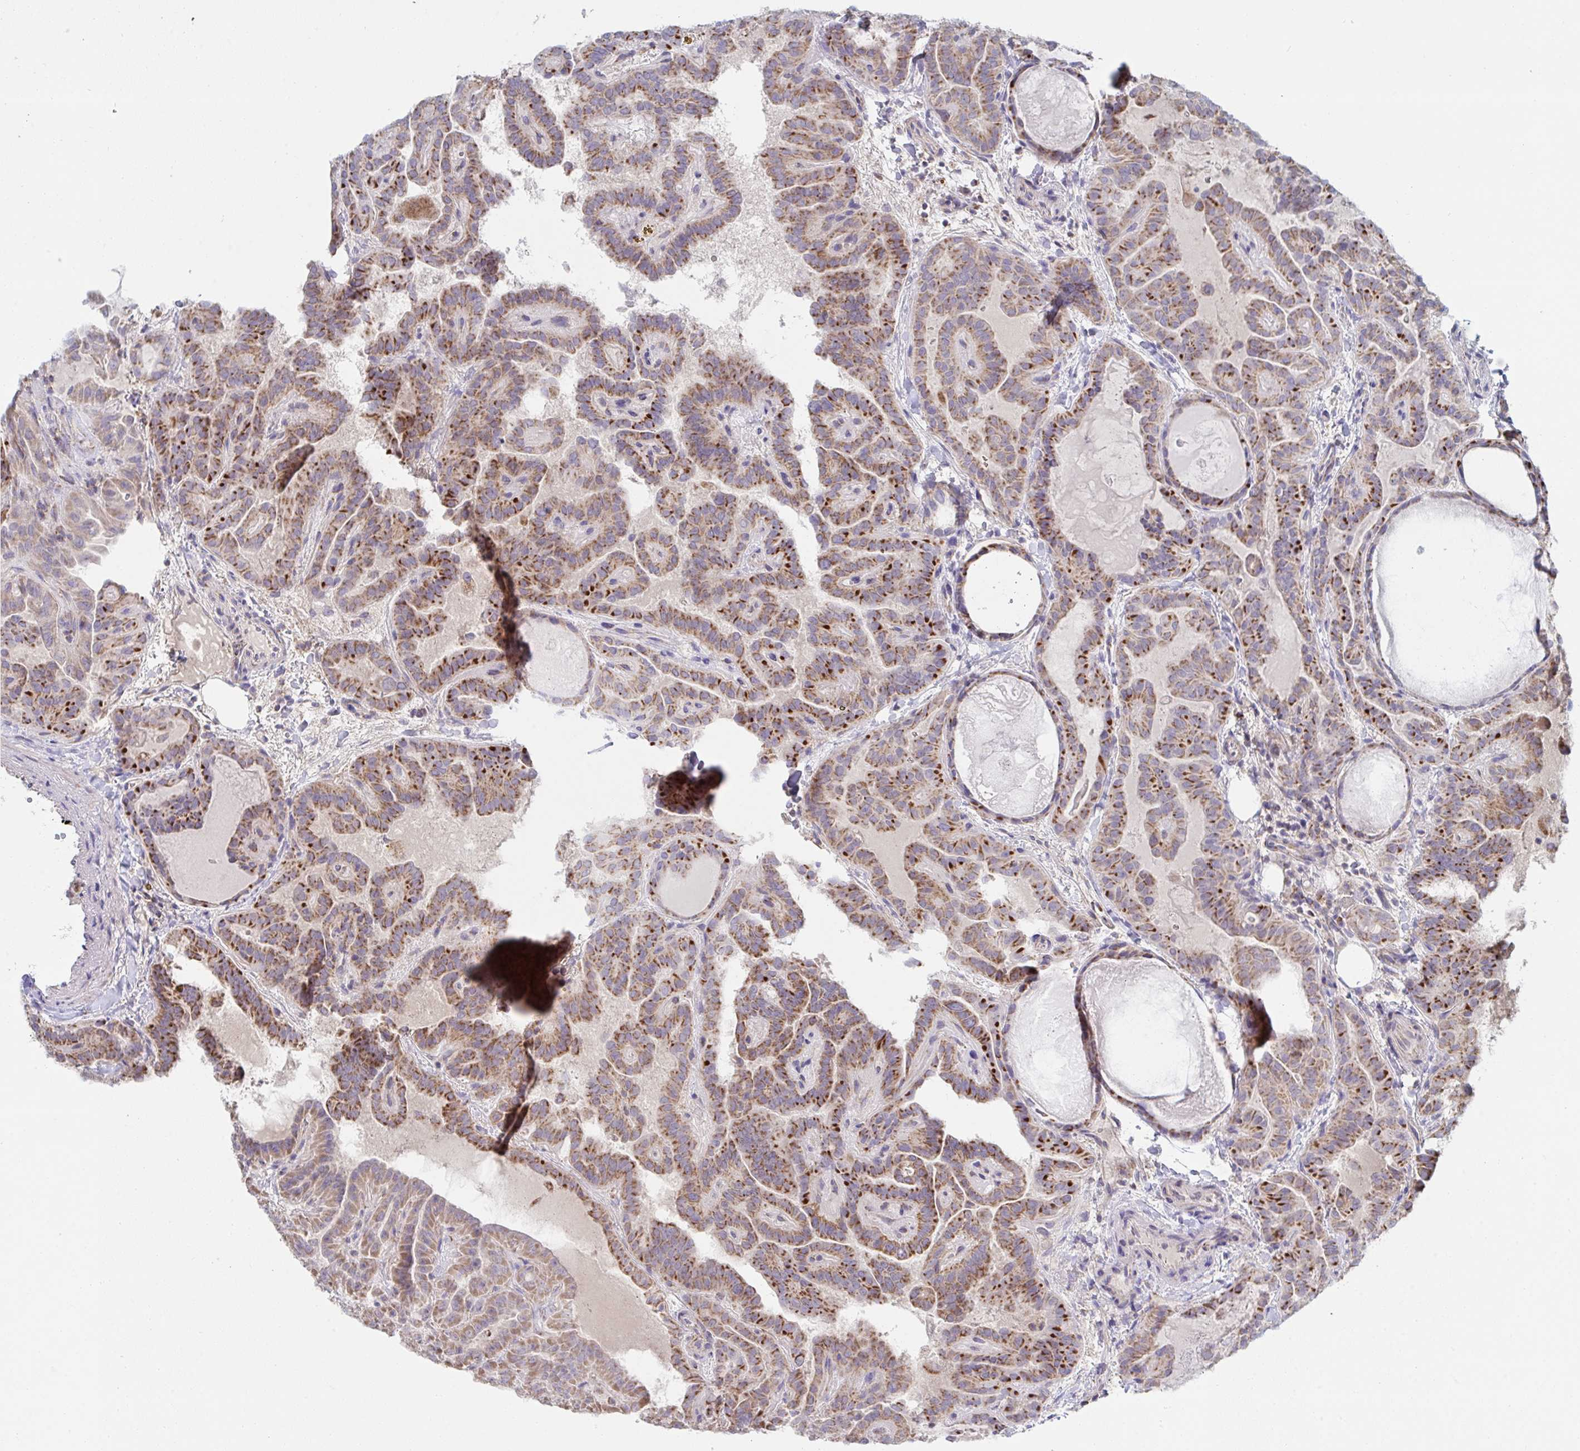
{"staining": {"intensity": "strong", "quantity": ">75%", "location": "cytoplasmic/membranous"}, "tissue": "thyroid cancer", "cell_type": "Tumor cells", "image_type": "cancer", "snomed": [{"axis": "morphology", "description": "Papillary adenocarcinoma, NOS"}, {"axis": "topography", "description": "Thyroid gland"}], "caption": "A histopathology image showing strong cytoplasmic/membranous expression in approximately >75% of tumor cells in thyroid cancer (papillary adenocarcinoma), as visualized by brown immunohistochemical staining.", "gene": "NDUFA7", "patient": {"sex": "female", "age": 46}}